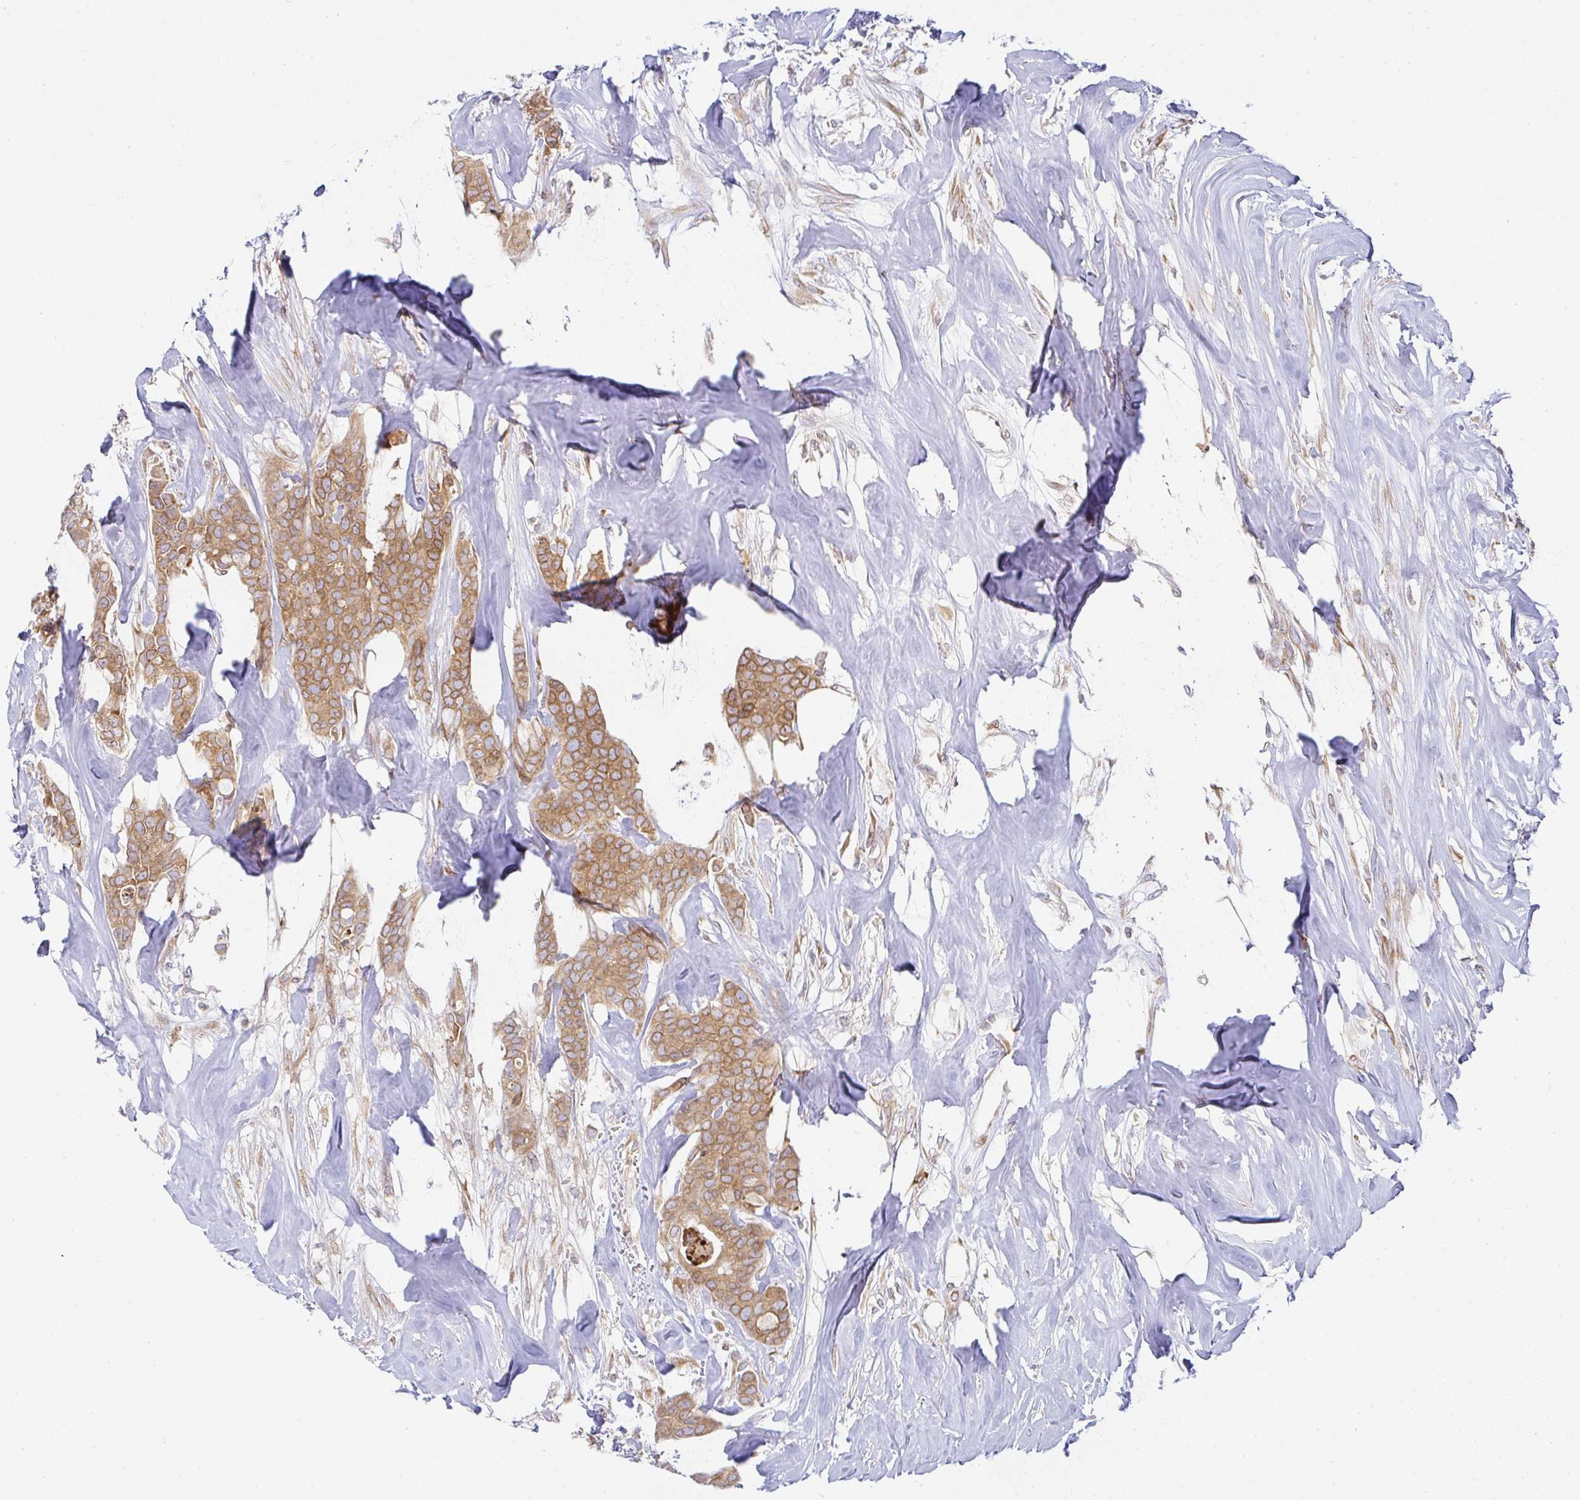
{"staining": {"intensity": "moderate", "quantity": ">75%", "location": "cytoplasmic/membranous"}, "tissue": "breast cancer", "cell_type": "Tumor cells", "image_type": "cancer", "snomed": [{"axis": "morphology", "description": "Duct carcinoma"}, {"axis": "topography", "description": "Breast"}], "caption": "Breast cancer stained with immunohistochemistry (IHC) exhibits moderate cytoplasmic/membranous positivity in about >75% of tumor cells.", "gene": "DERL2", "patient": {"sex": "female", "age": 84}}